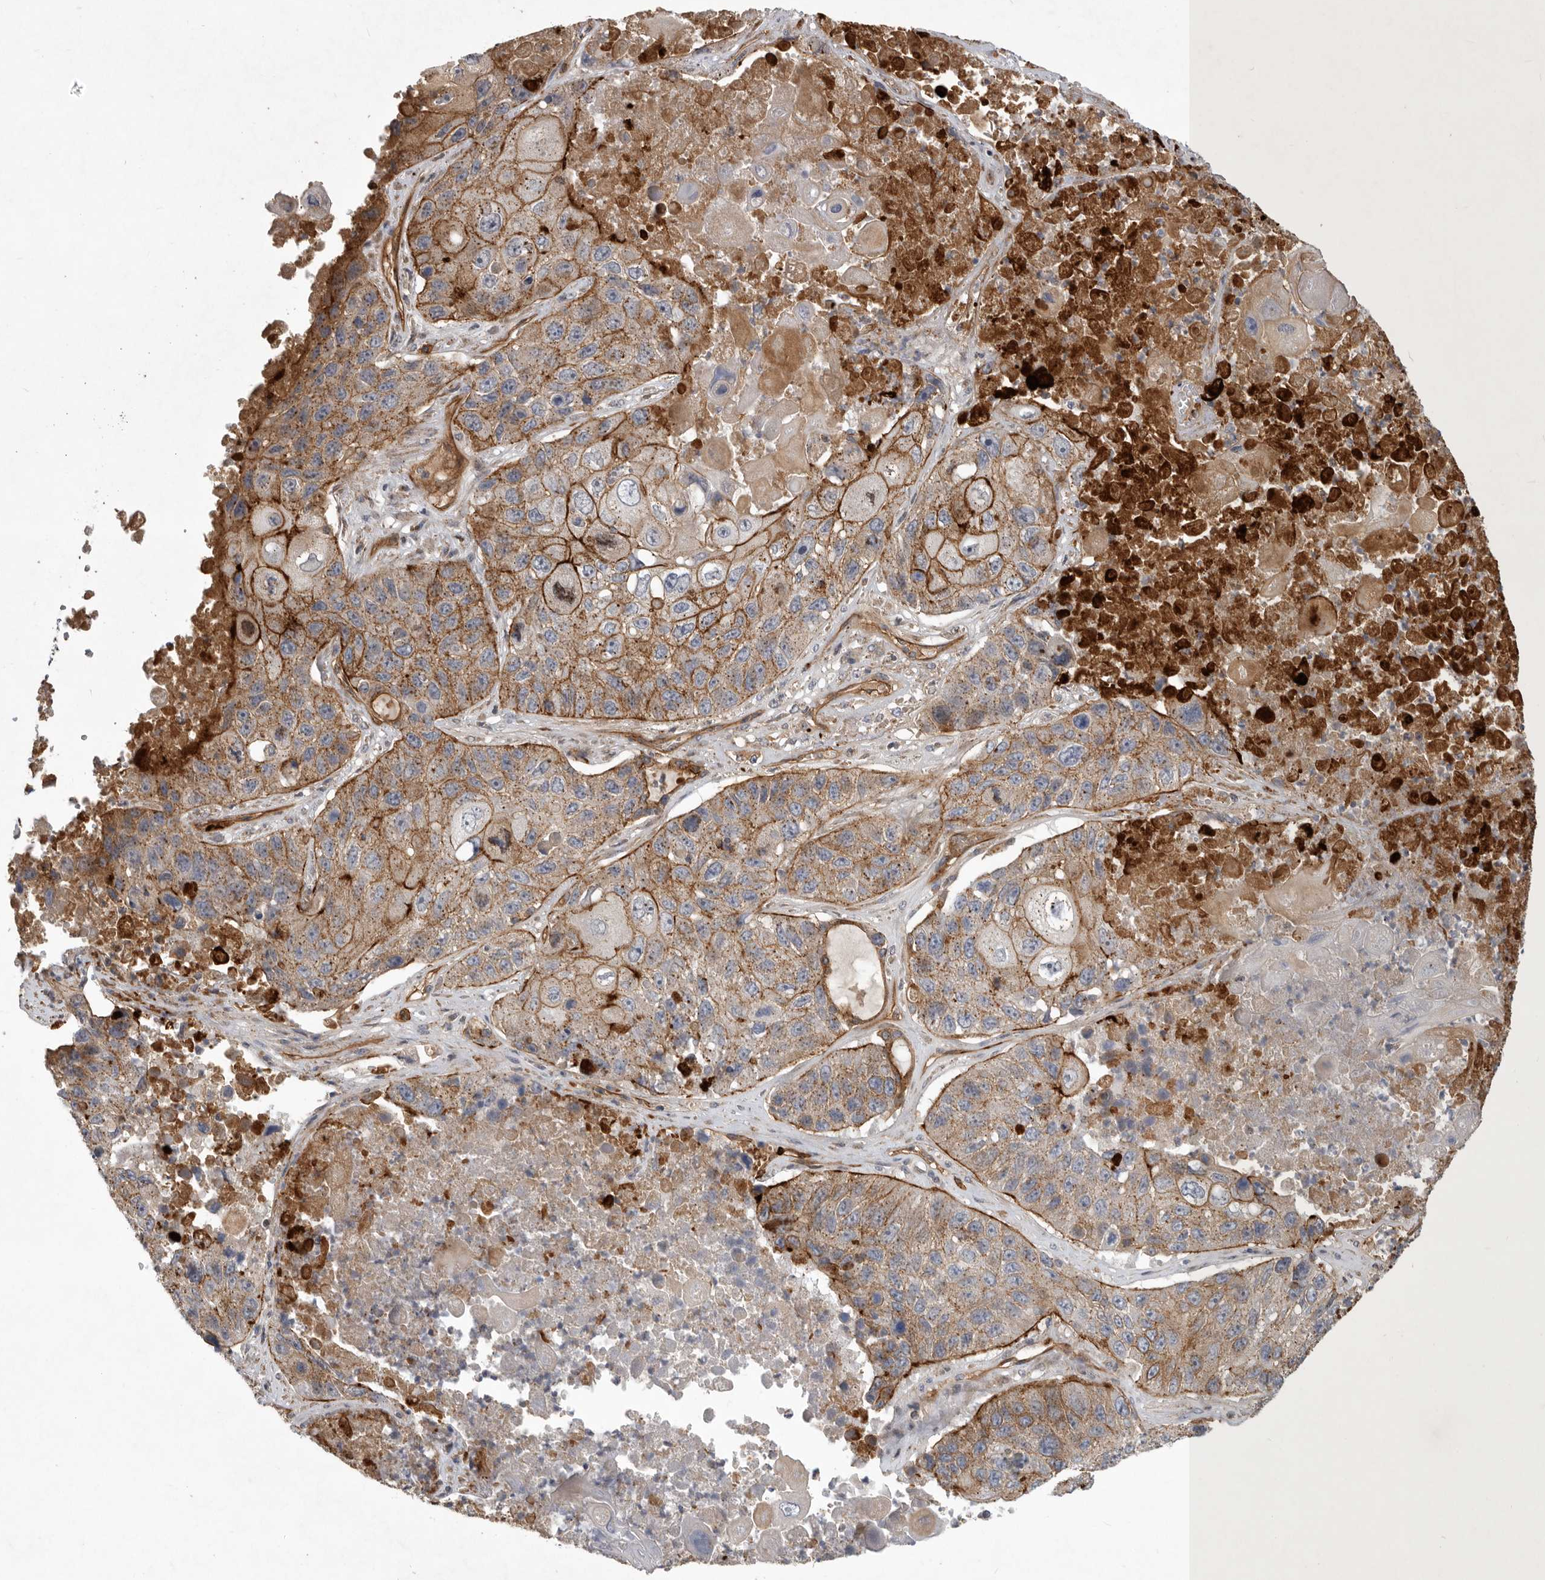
{"staining": {"intensity": "moderate", "quantity": ">75%", "location": "cytoplasmic/membranous"}, "tissue": "lung cancer", "cell_type": "Tumor cells", "image_type": "cancer", "snomed": [{"axis": "morphology", "description": "Squamous cell carcinoma, NOS"}, {"axis": "topography", "description": "Lung"}], "caption": "Immunohistochemistry (IHC) (DAB (3,3'-diaminobenzidine)) staining of squamous cell carcinoma (lung) shows moderate cytoplasmic/membranous protein staining in approximately >75% of tumor cells. (DAB (3,3'-diaminobenzidine) = brown stain, brightfield microscopy at high magnification).", "gene": "MLPH", "patient": {"sex": "male", "age": 61}}